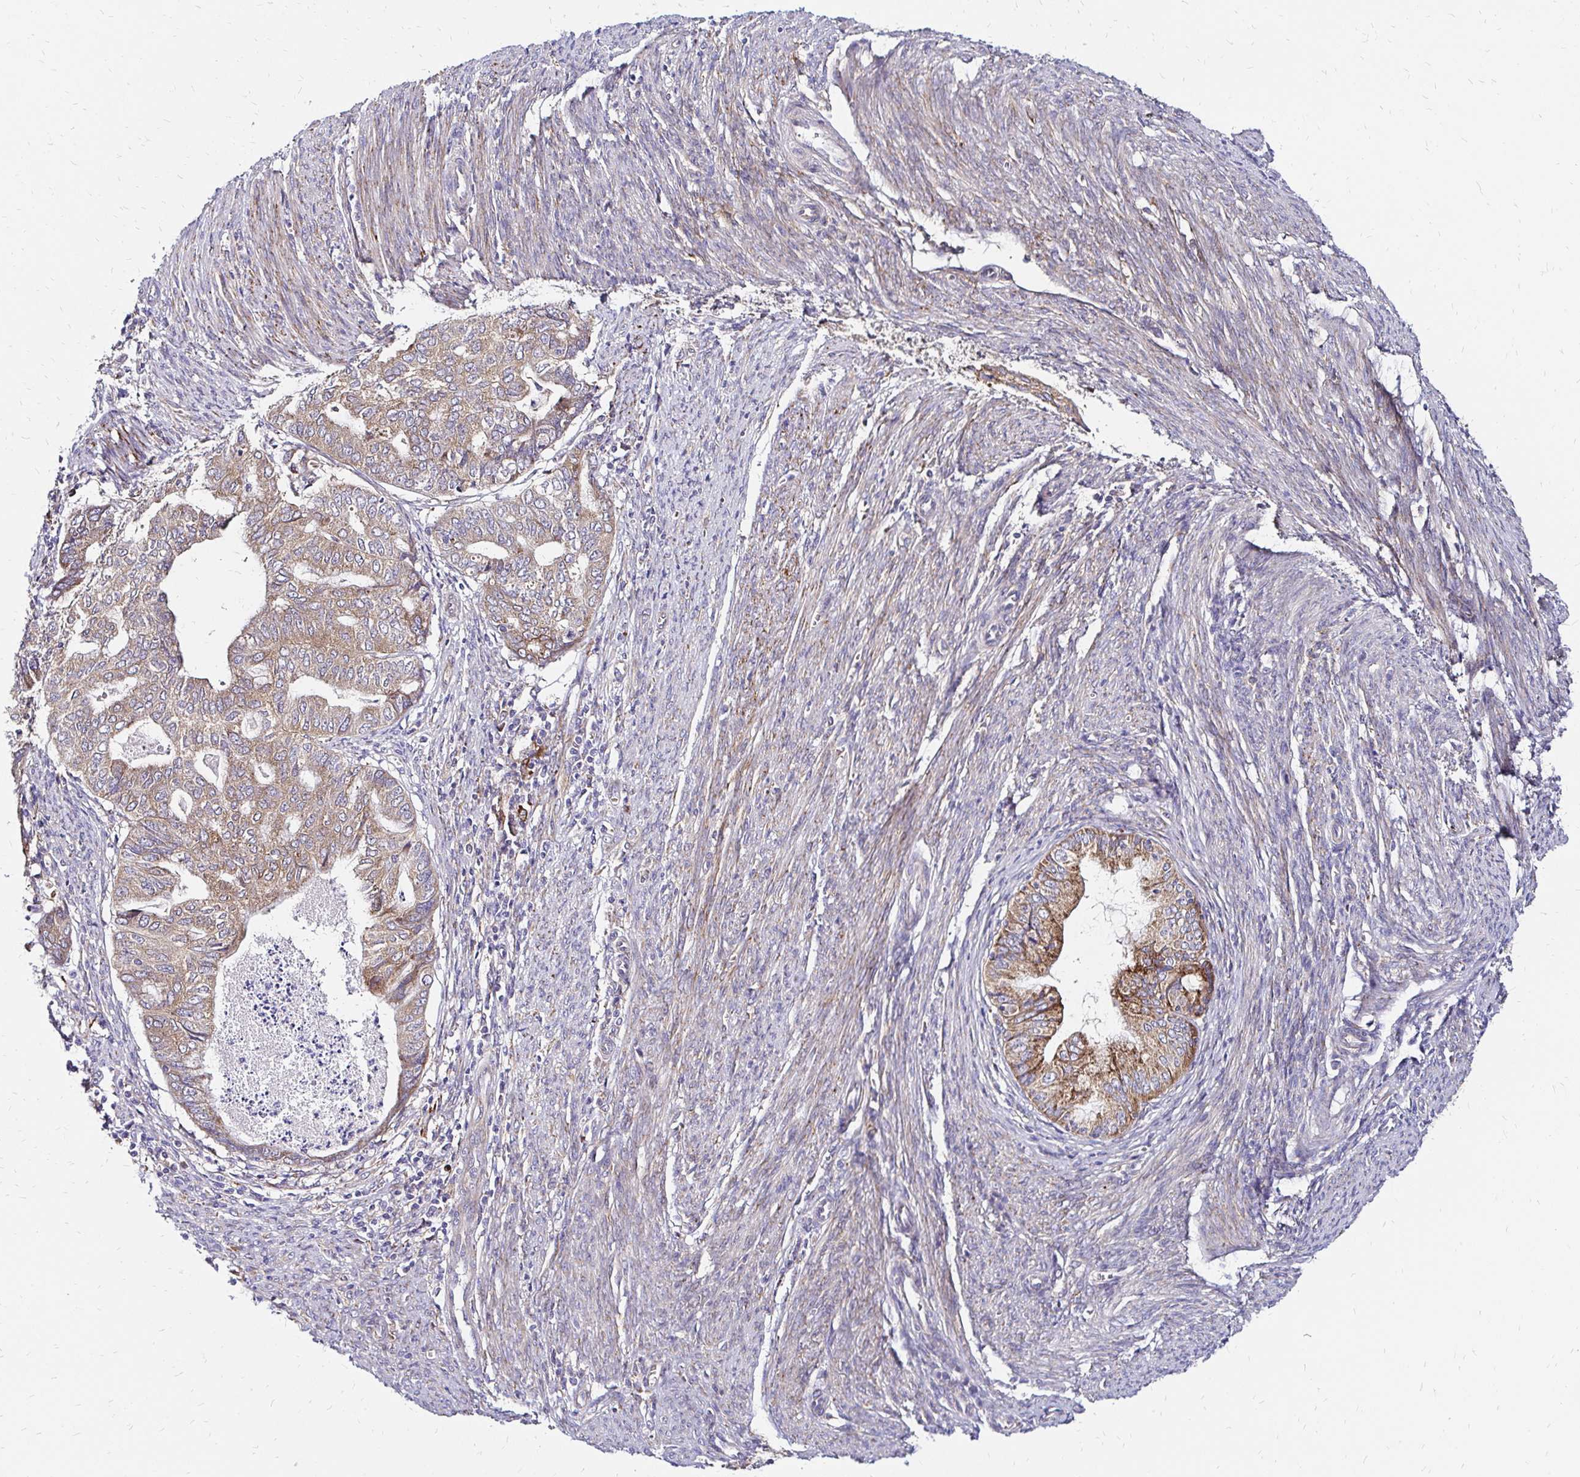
{"staining": {"intensity": "weak", "quantity": "25%-75%", "location": "cytoplasmic/membranous"}, "tissue": "endometrial cancer", "cell_type": "Tumor cells", "image_type": "cancer", "snomed": [{"axis": "morphology", "description": "Adenocarcinoma, NOS"}, {"axis": "topography", "description": "Endometrium"}], "caption": "Adenocarcinoma (endometrial) stained with a brown dye demonstrates weak cytoplasmic/membranous positive expression in about 25%-75% of tumor cells.", "gene": "IDUA", "patient": {"sex": "female", "age": 79}}